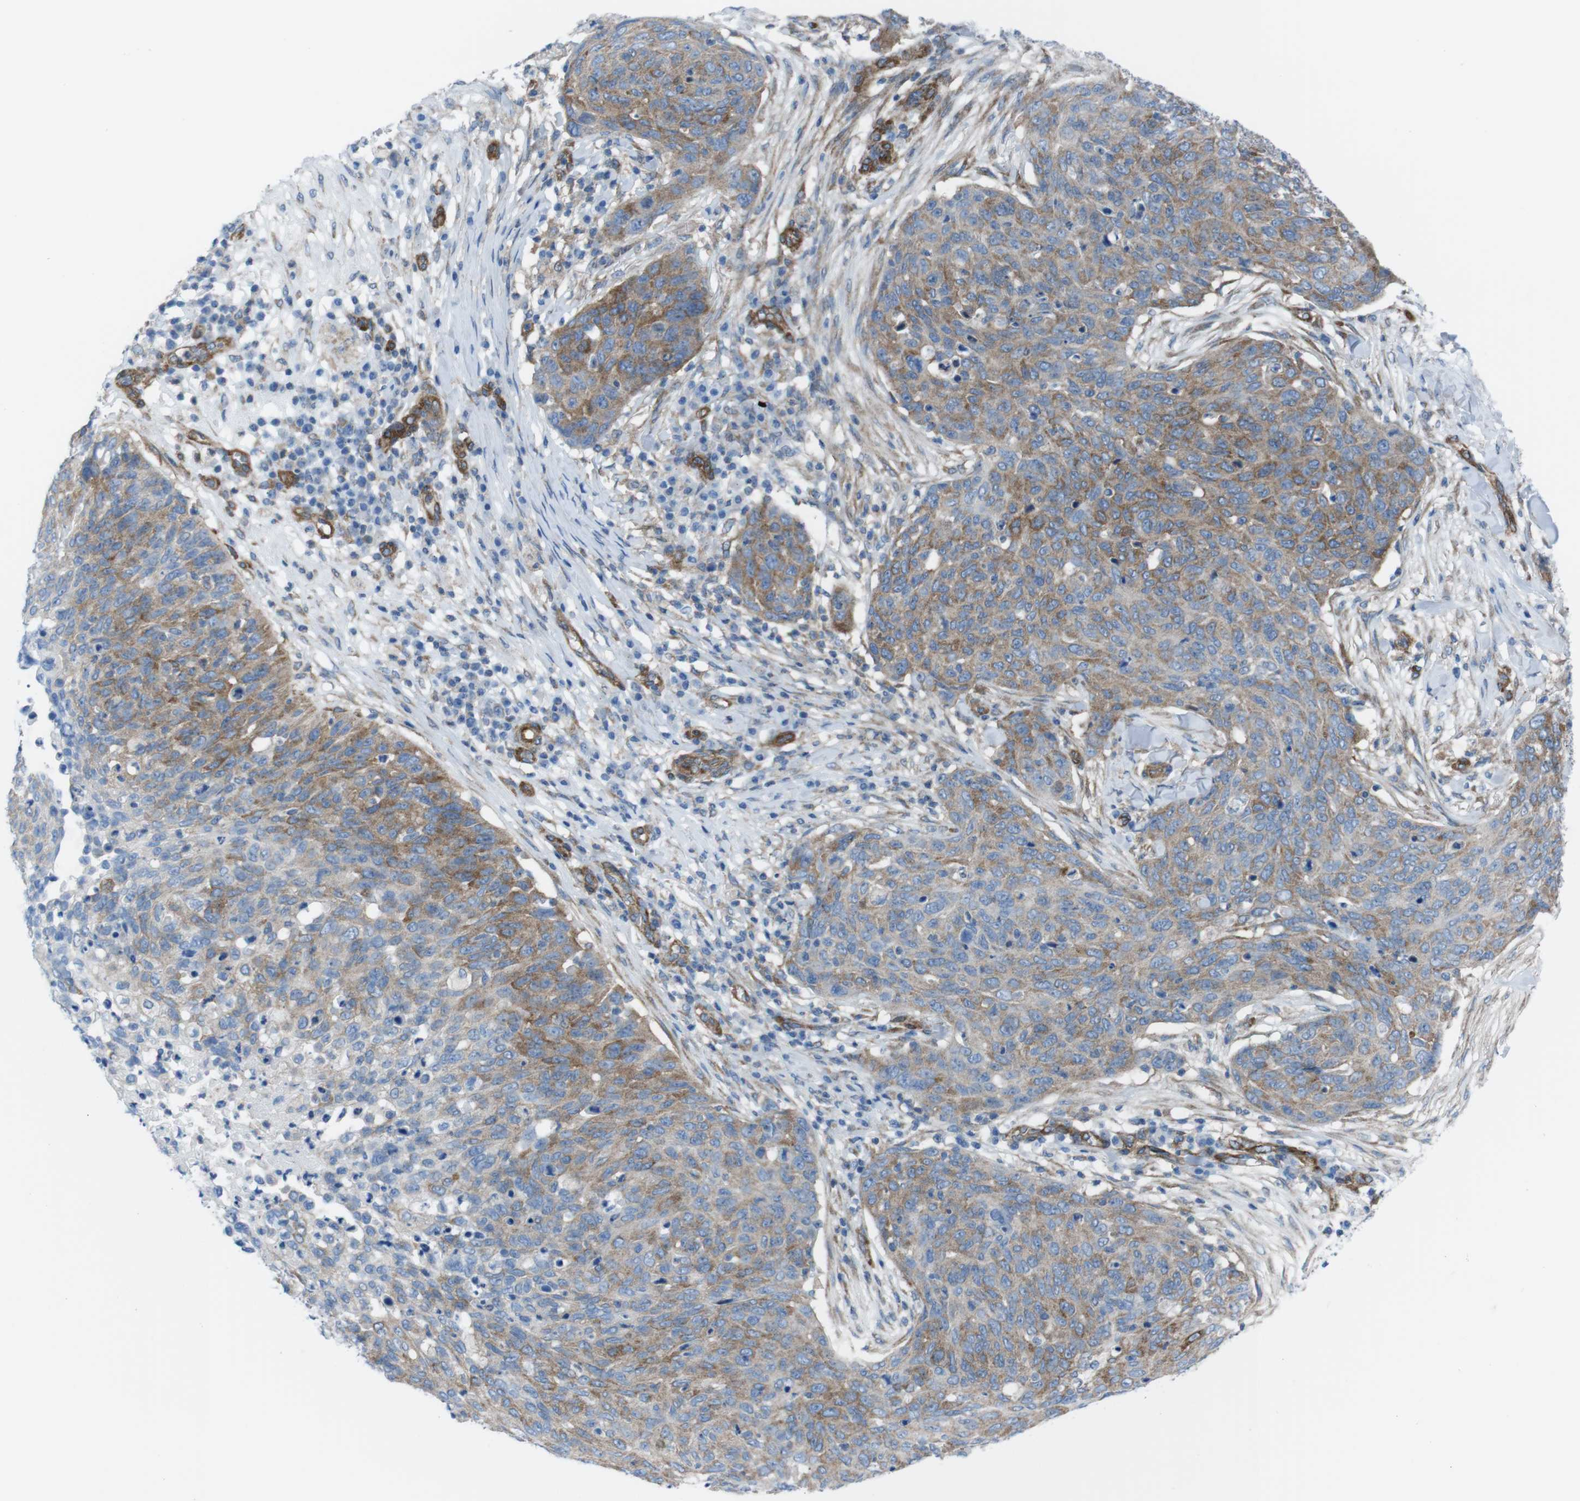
{"staining": {"intensity": "moderate", "quantity": ">75%", "location": "cytoplasmic/membranous"}, "tissue": "skin cancer", "cell_type": "Tumor cells", "image_type": "cancer", "snomed": [{"axis": "morphology", "description": "Squamous cell carcinoma in situ, NOS"}, {"axis": "morphology", "description": "Squamous cell carcinoma, NOS"}, {"axis": "topography", "description": "Skin"}], "caption": "Immunohistochemistry (IHC) histopathology image of skin cancer stained for a protein (brown), which displays medium levels of moderate cytoplasmic/membranous expression in approximately >75% of tumor cells.", "gene": "DIAPH2", "patient": {"sex": "male", "age": 93}}